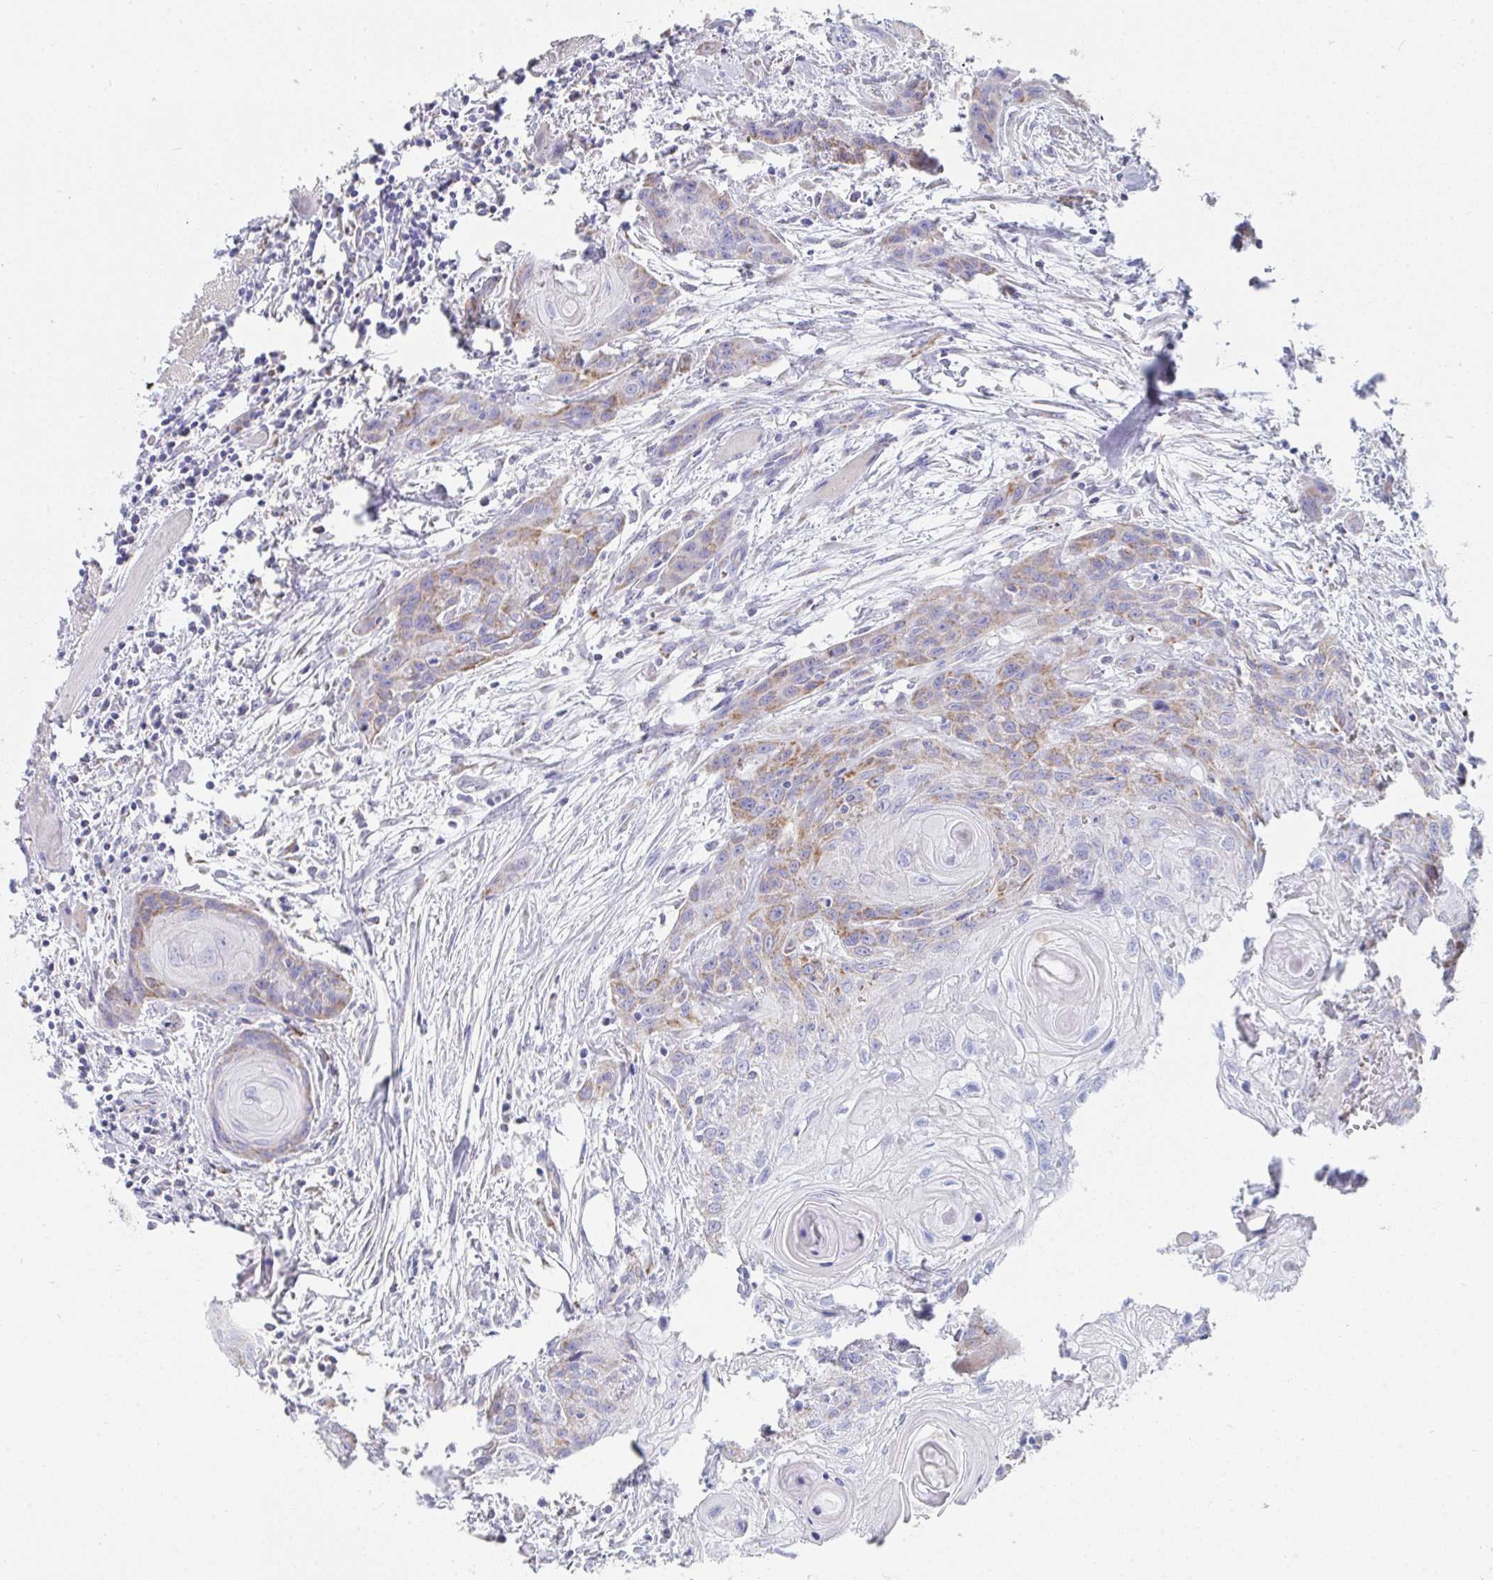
{"staining": {"intensity": "weak", "quantity": "25%-75%", "location": "cytoplasmic/membranous"}, "tissue": "head and neck cancer", "cell_type": "Tumor cells", "image_type": "cancer", "snomed": [{"axis": "morphology", "description": "Squamous cell carcinoma, NOS"}, {"axis": "topography", "description": "Oral tissue"}, {"axis": "topography", "description": "Head-Neck"}], "caption": "The photomicrograph shows a brown stain indicating the presence of a protein in the cytoplasmic/membranous of tumor cells in squamous cell carcinoma (head and neck). (Stains: DAB in brown, nuclei in blue, Microscopy: brightfield microscopy at high magnification).", "gene": "AIFM1", "patient": {"sex": "male", "age": 58}}